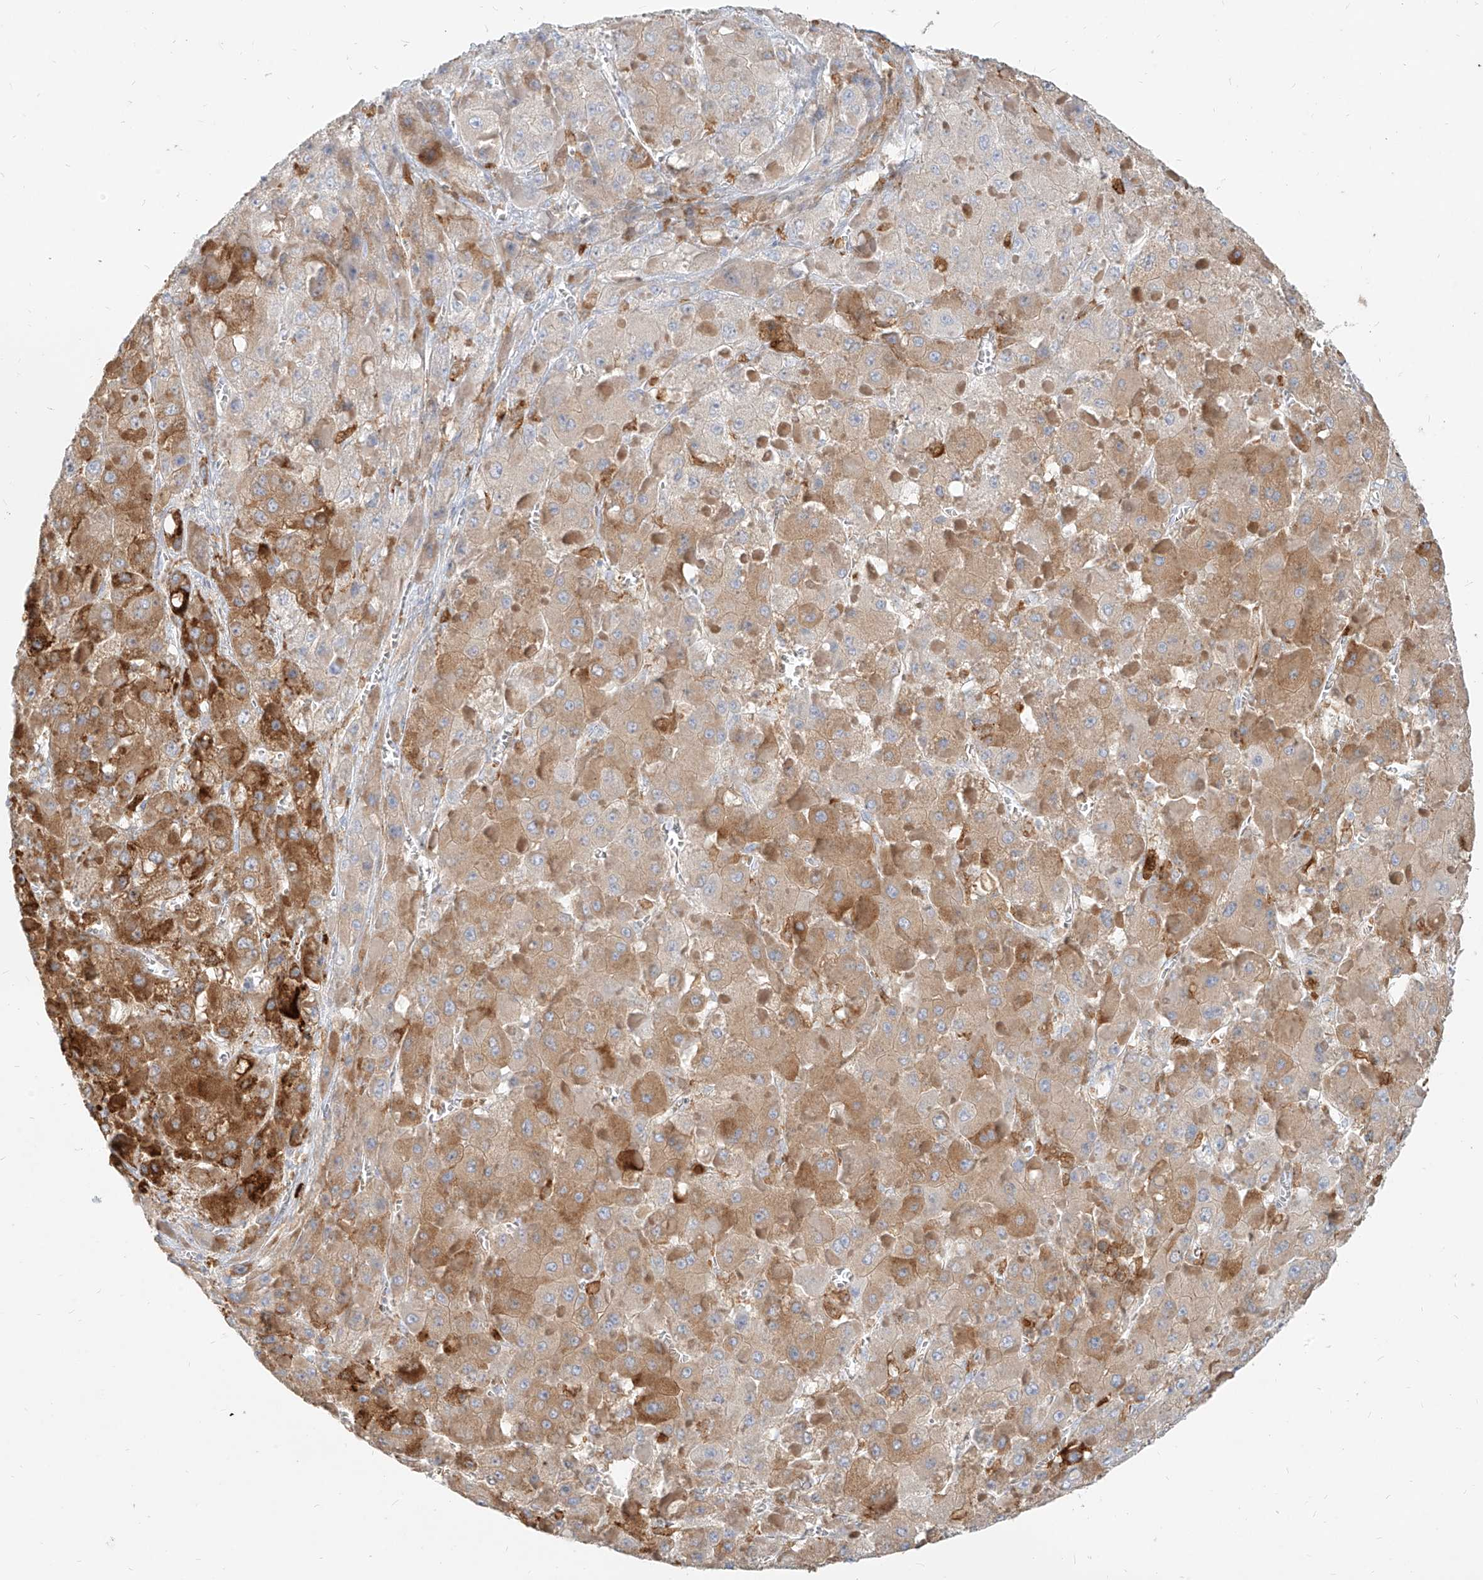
{"staining": {"intensity": "moderate", "quantity": "25%-75%", "location": "cytoplasmic/membranous"}, "tissue": "liver cancer", "cell_type": "Tumor cells", "image_type": "cancer", "snomed": [{"axis": "morphology", "description": "Carcinoma, Hepatocellular, NOS"}, {"axis": "topography", "description": "Liver"}], "caption": "A micrograph showing moderate cytoplasmic/membranous staining in about 25%-75% of tumor cells in liver hepatocellular carcinoma, as visualized by brown immunohistochemical staining.", "gene": "PGD", "patient": {"sex": "female", "age": 73}}